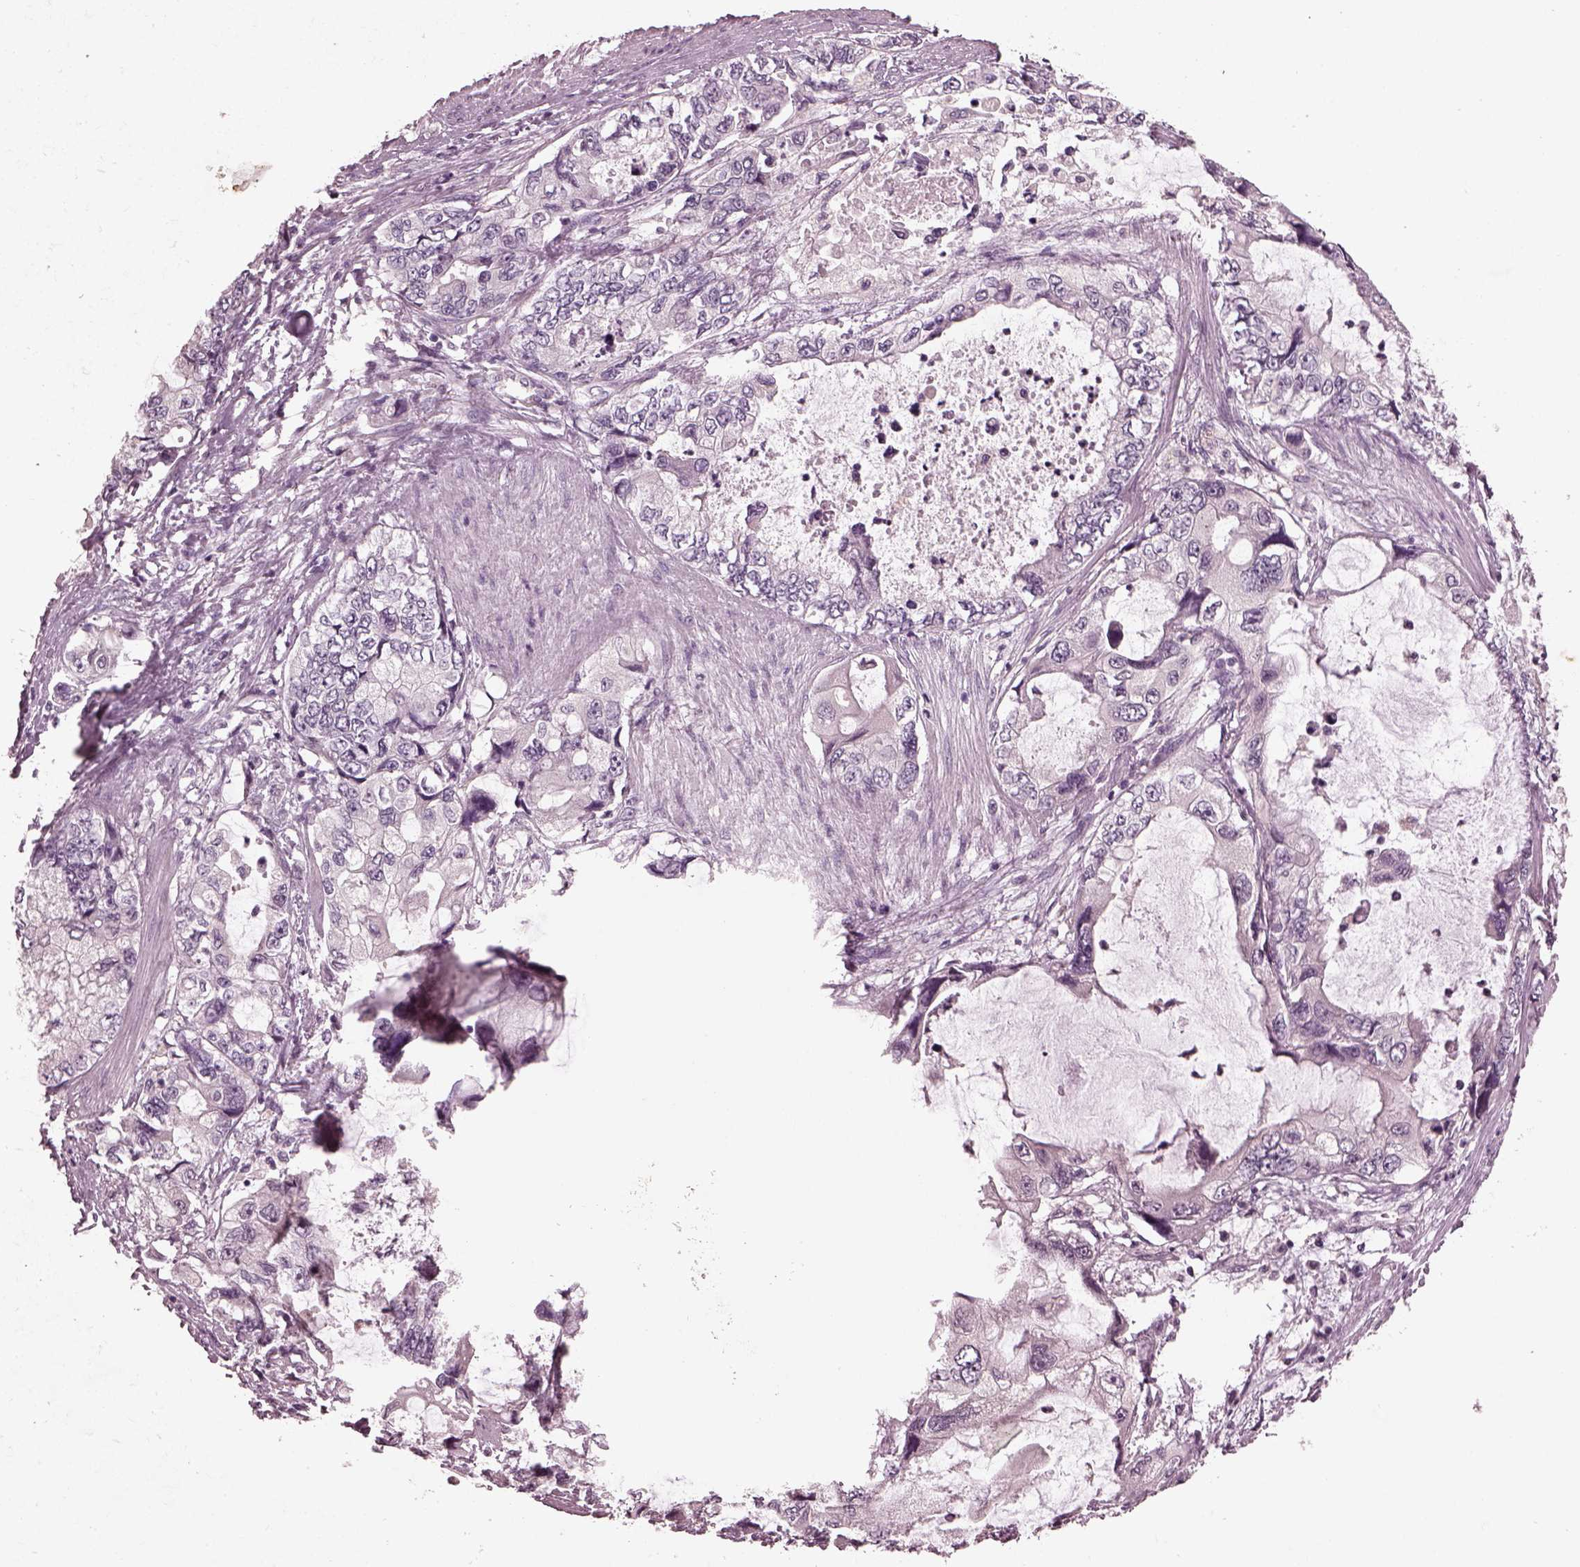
{"staining": {"intensity": "negative", "quantity": "none", "location": "none"}, "tissue": "stomach cancer", "cell_type": "Tumor cells", "image_type": "cancer", "snomed": [{"axis": "morphology", "description": "Adenocarcinoma, NOS"}, {"axis": "topography", "description": "Pancreas"}, {"axis": "topography", "description": "Stomach, upper"}, {"axis": "topography", "description": "Stomach"}], "caption": "High power microscopy histopathology image of an immunohistochemistry (IHC) micrograph of stomach adenocarcinoma, revealing no significant expression in tumor cells.", "gene": "RCVRN", "patient": {"sex": "male", "age": 77}}